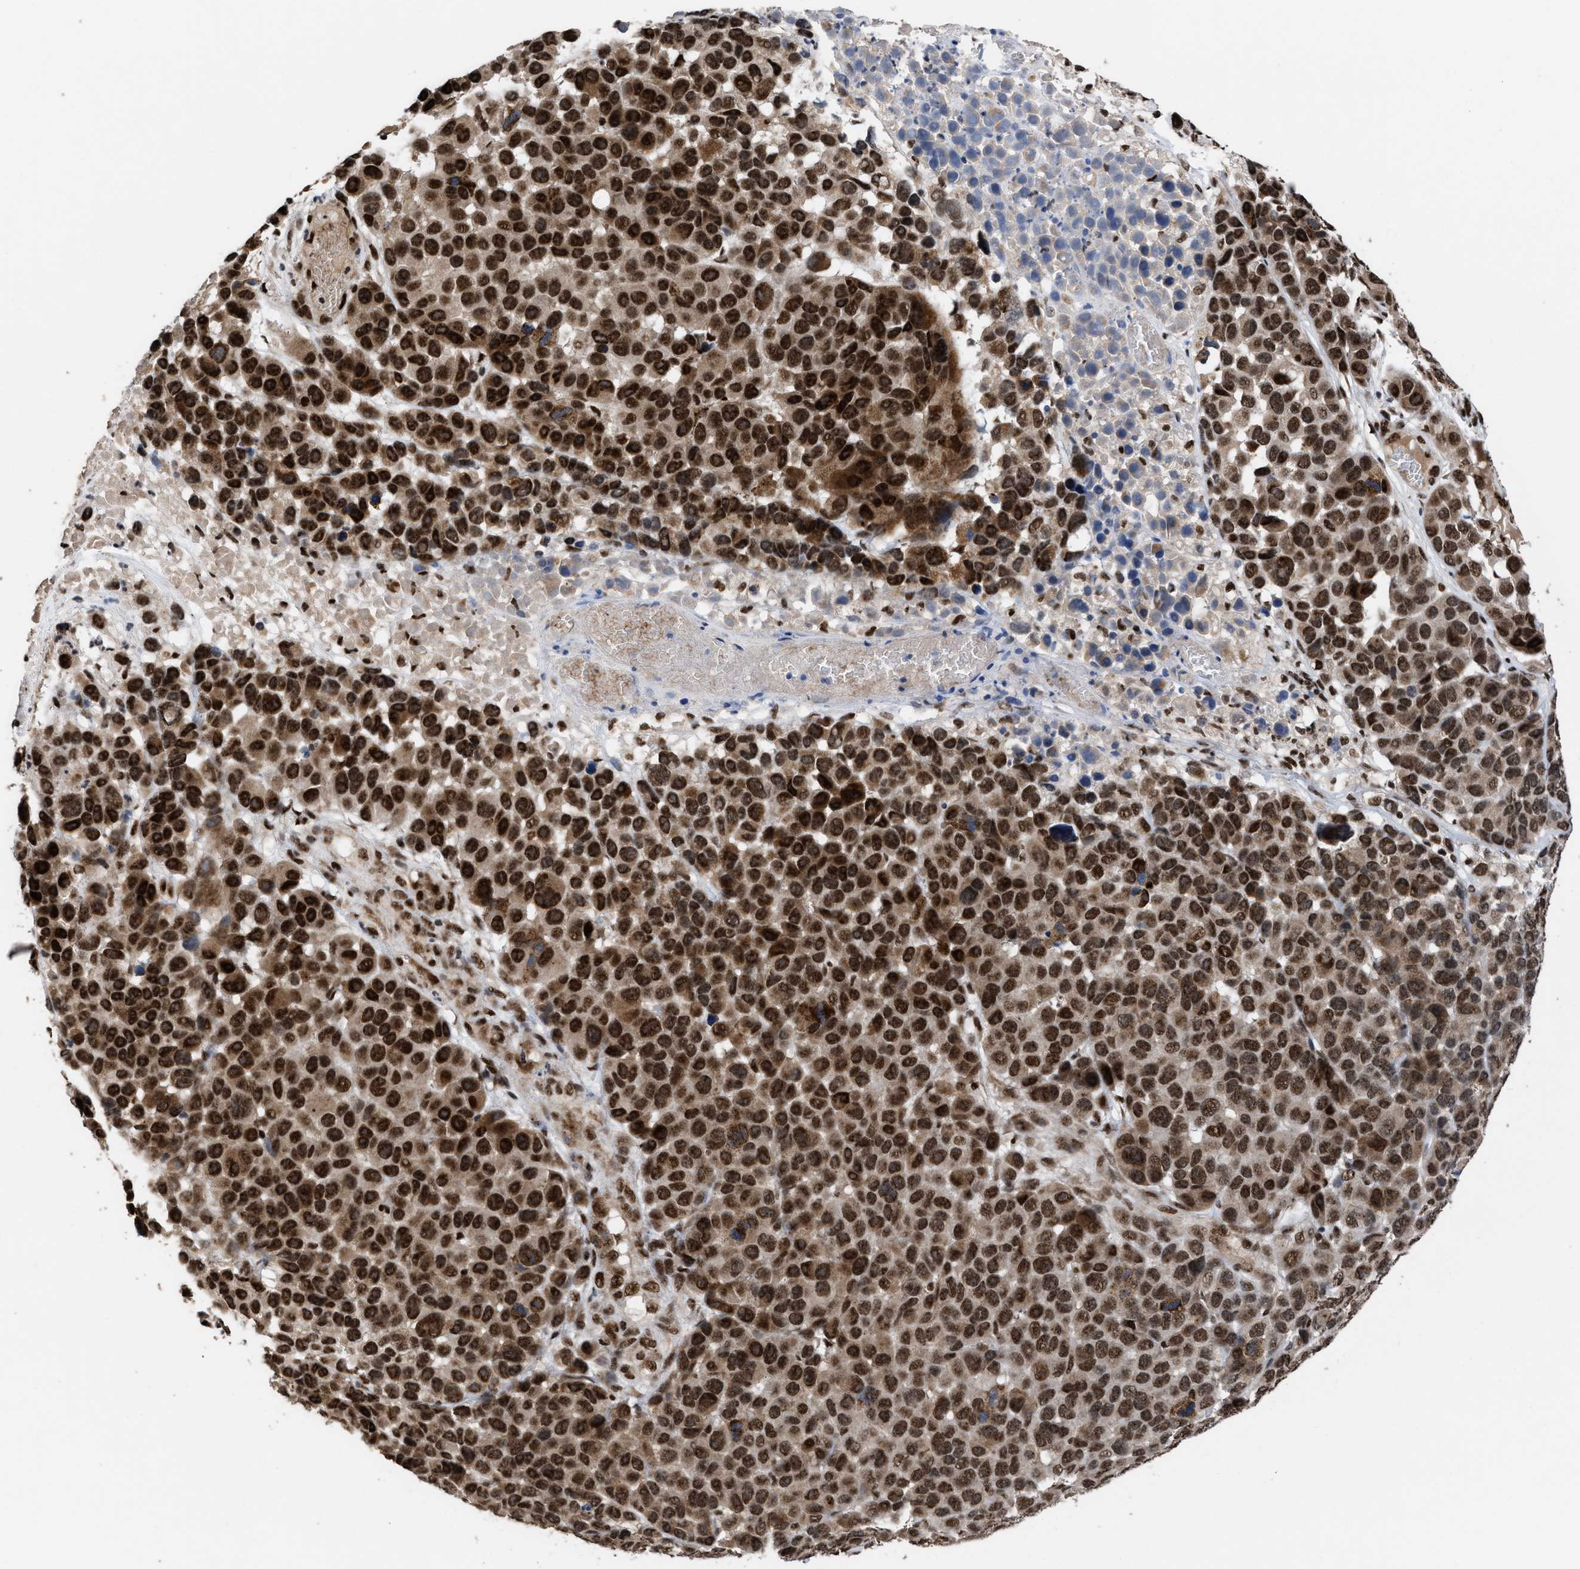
{"staining": {"intensity": "strong", "quantity": ">75%", "location": "cytoplasmic/membranous,nuclear"}, "tissue": "melanoma", "cell_type": "Tumor cells", "image_type": "cancer", "snomed": [{"axis": "morphology", "description": "Malignant melanoma, NOS"}, {"axis": "topography", "description": "Skin"}], "caption": "A micrograph showing strong cytoplasmic/membranous and nuclear staining in approximately >75% of tumor cells in melanoma, as visualized by brown immunohistochemical staining.", "gene": "EIF4A3", "patient": {"sex": "male", "age": 53}}